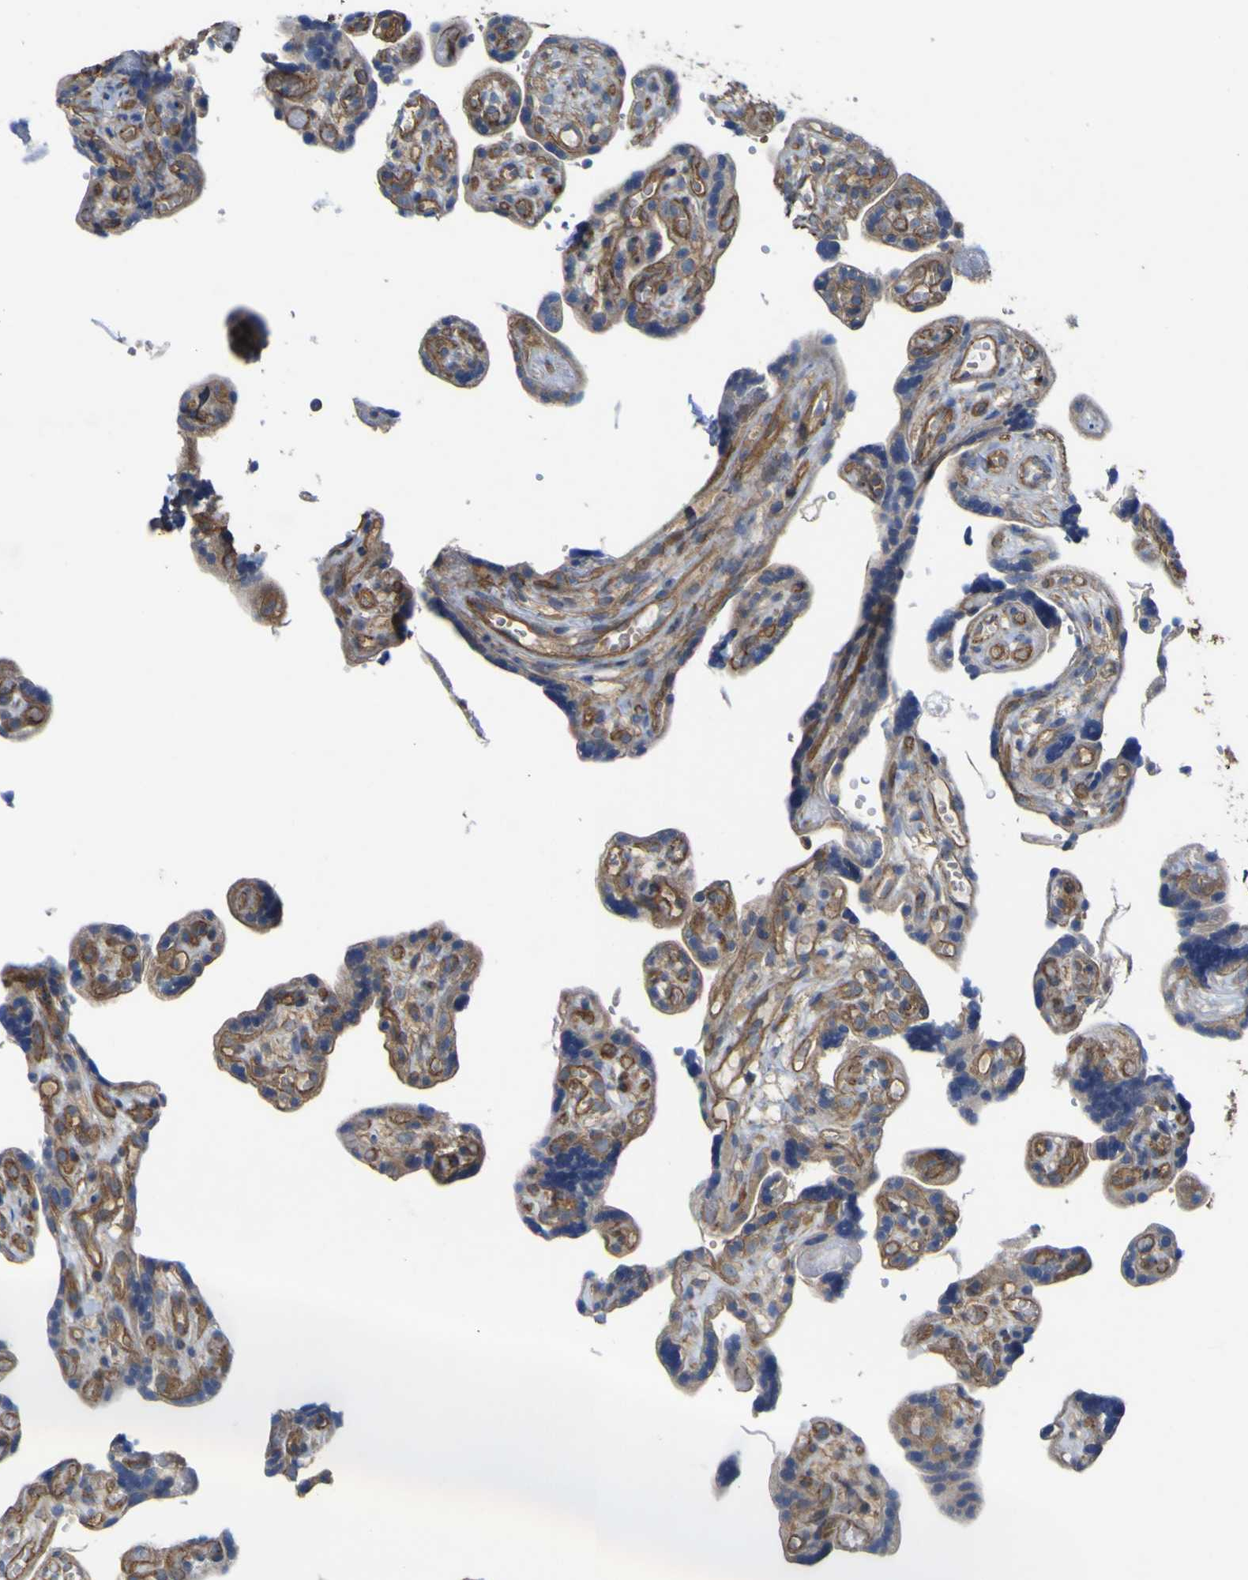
{"staining": {"intensity": "moderate", "quantity": ">75%", "location": "cytoplasmic/membranous"}, "tissue": "placenta", "cell_type": "Decidual cells", "image_type": "normal", "snomed": [{"axis": "morphology", "description": "Normal tissue, NOS"}, {"axis": "topography", "description": "Placenta"}], "caption": "A medium amount of moderate cytoplasmic/membranous staining is appreciated in approximately >75% of decidual cells in normal placenta.", "gene": "TNFSF15", "patient": {"sex": "female", "age": 30}}